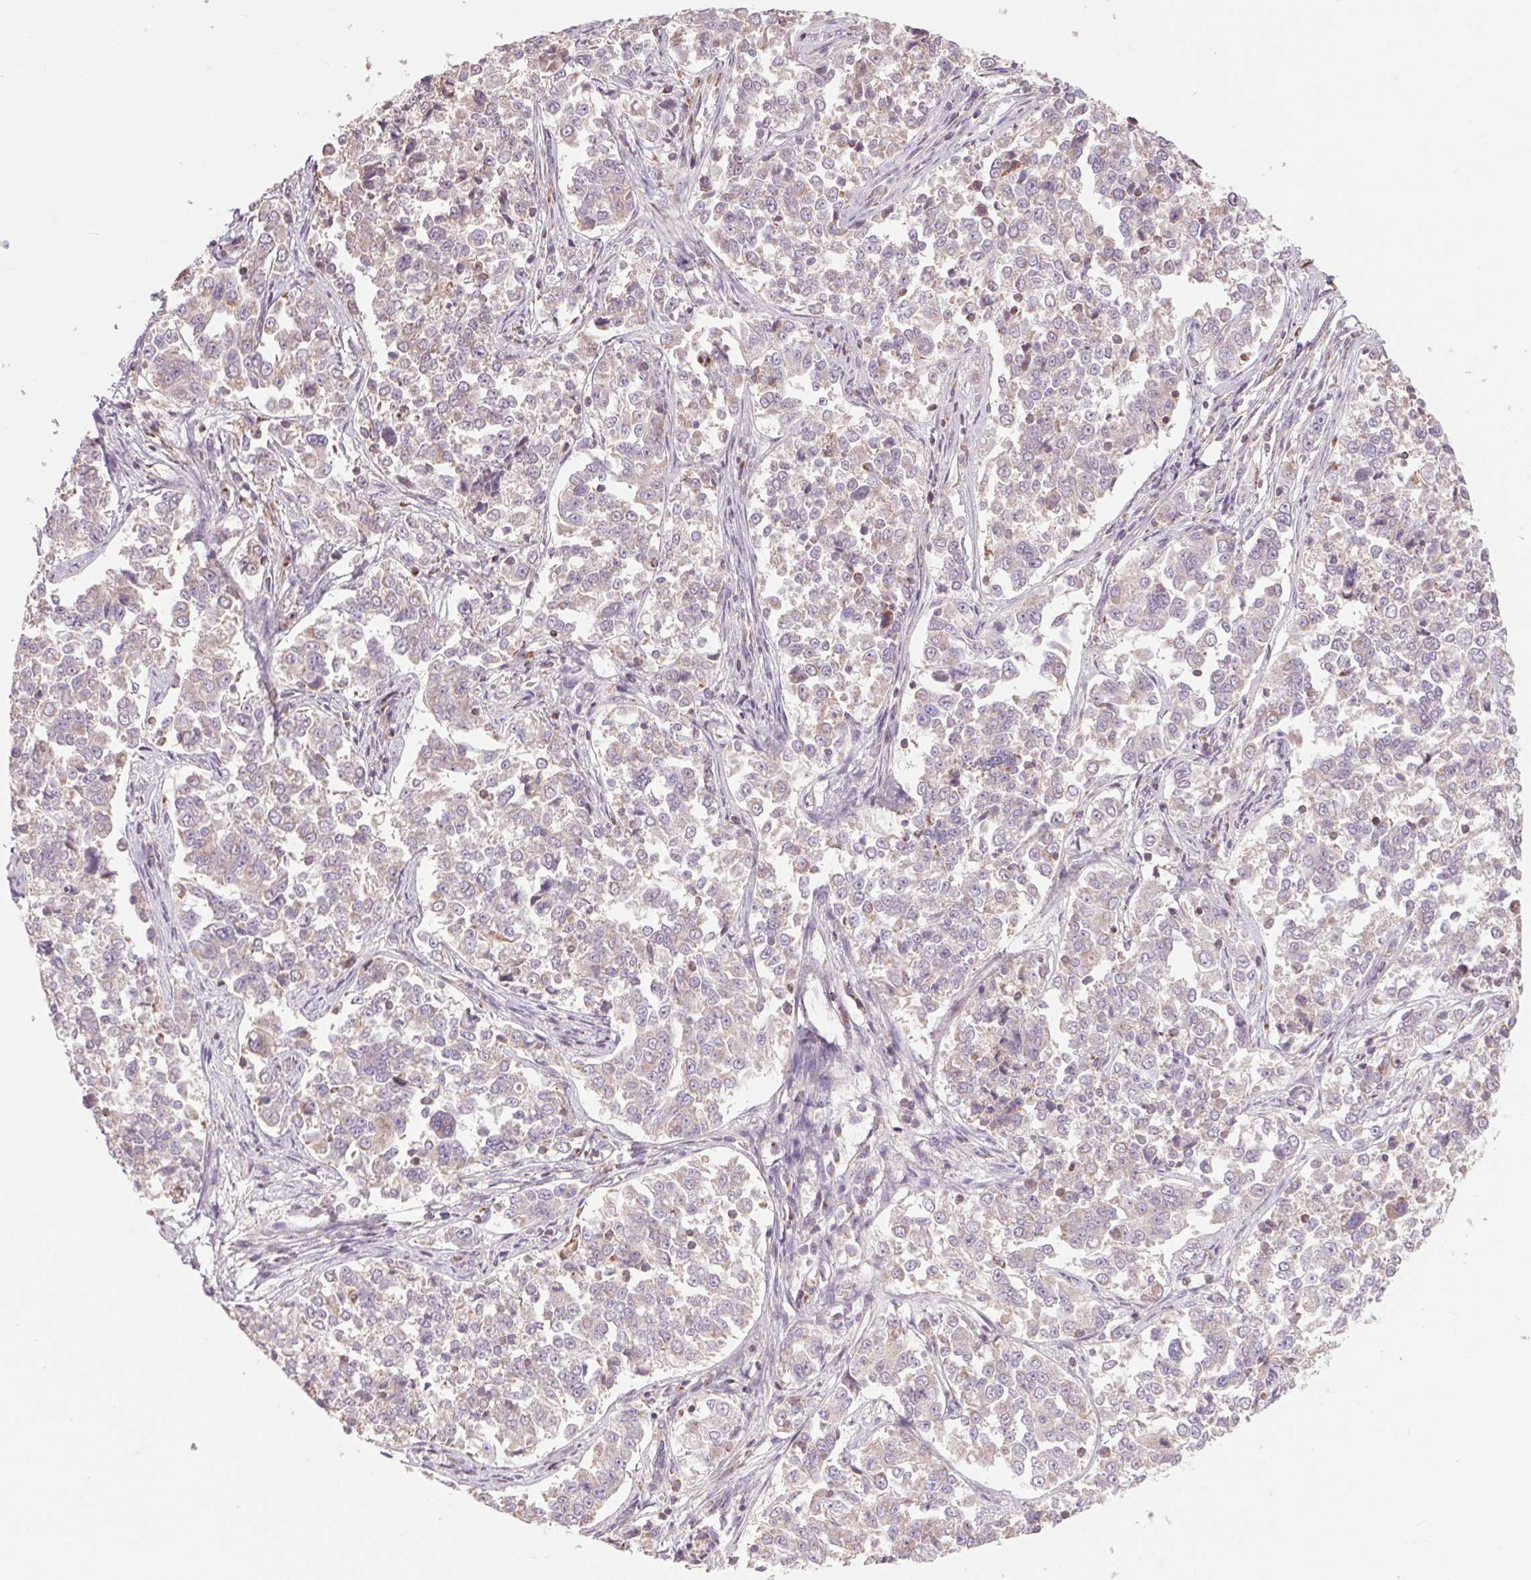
{"staining": {"intensity": "negative", "quantity": "none", "location": "none"}, "tissue": "endometrial cancer", "cell_type": "Tumor cells", "image_type": "cancer", "snomed": [{"axis": "morphology", "description": "Adenocarcinoma, NOS"}, {"axis": "topography", "description": "Endometrium"}], "caption": "Micrograph shows no protein staining in tumor cells of endometrial adenocarcinoma tissue.", "gene": "COX6A1", "patient": {"sex": "female", "age": 43}}